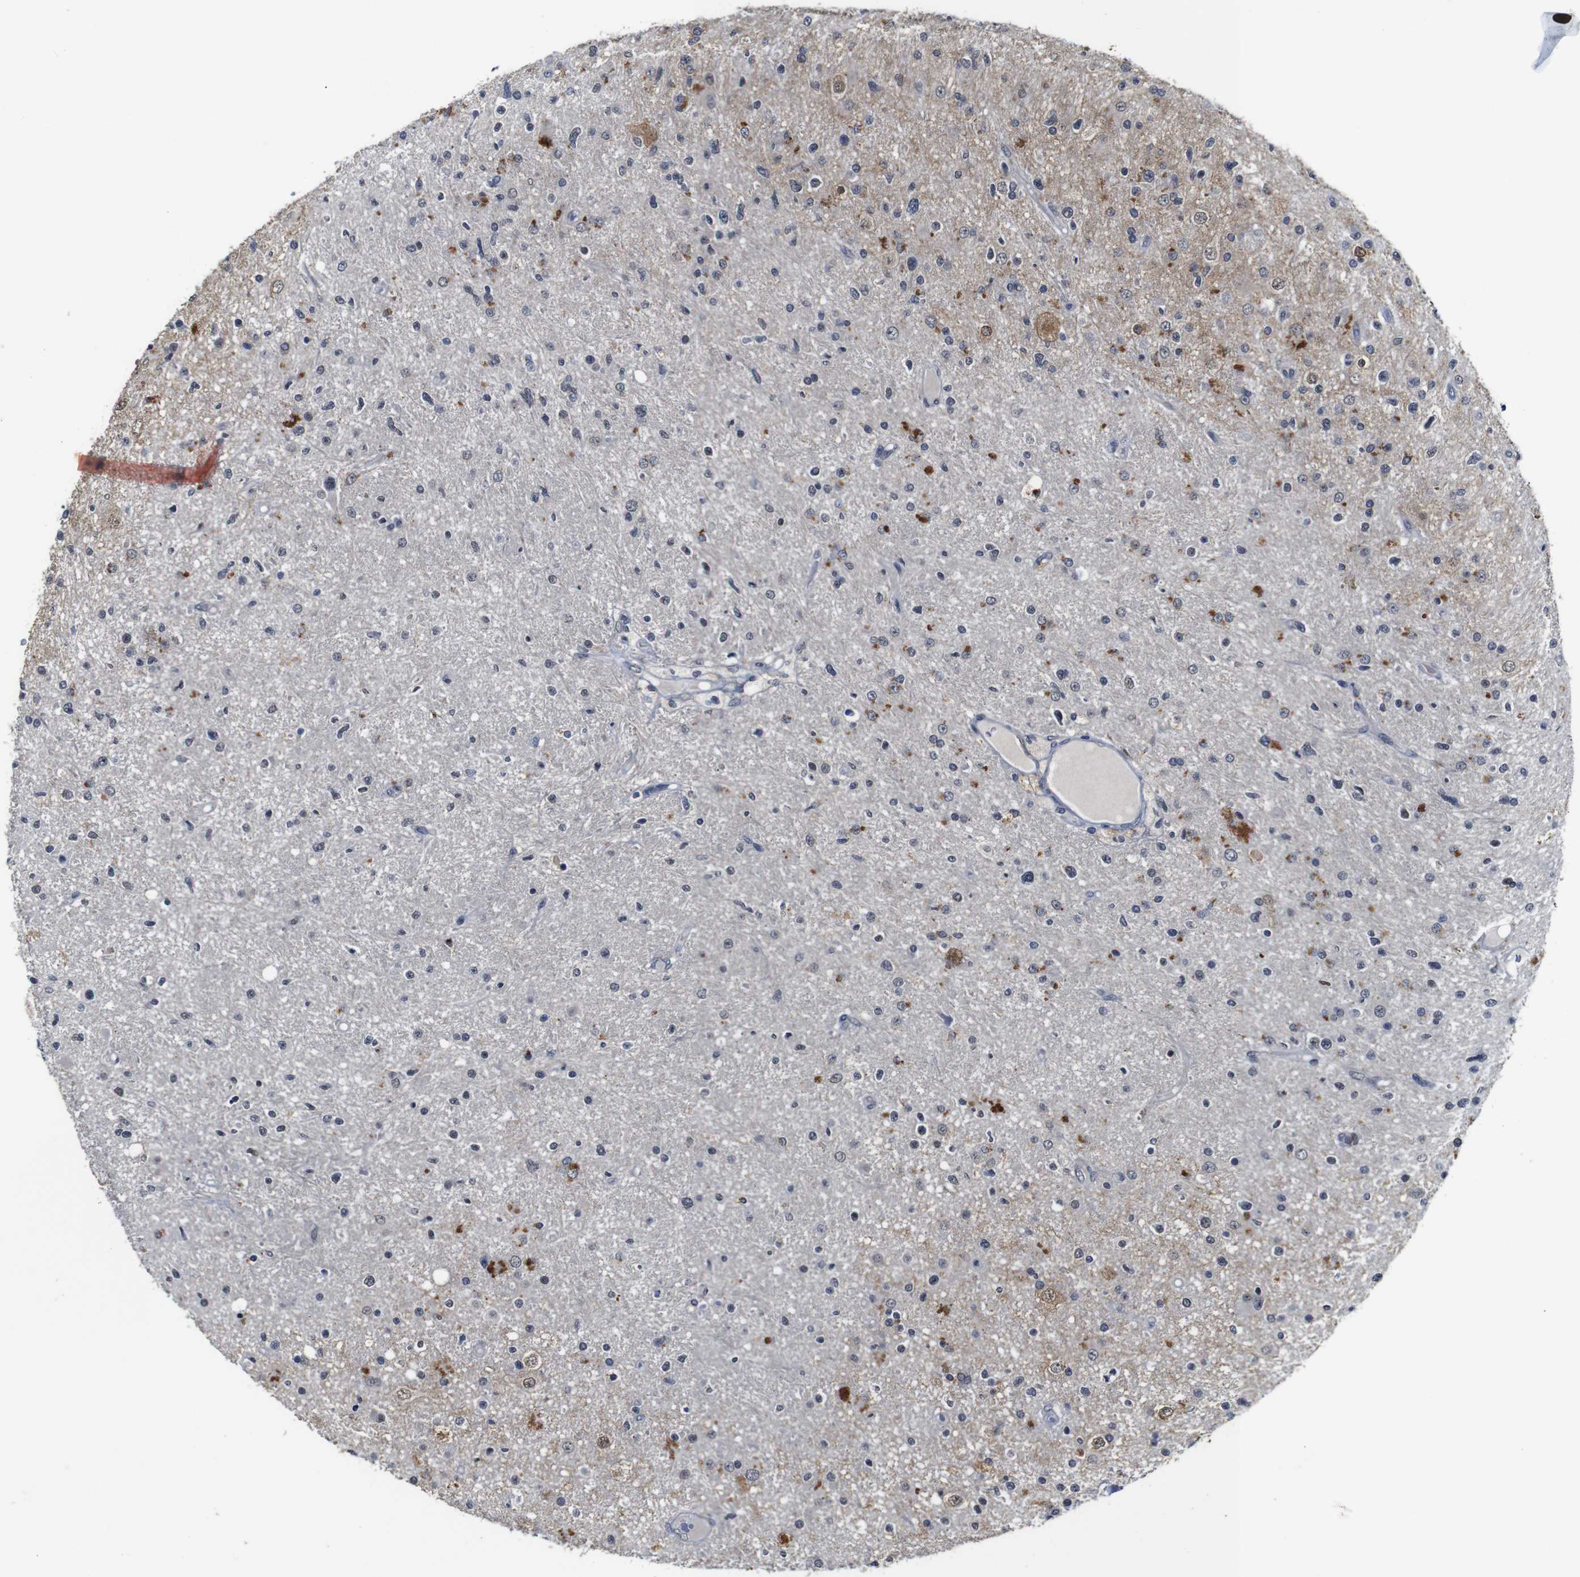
{"staining": {"intensity": "moderate", "quantity": "<25%", "location": "cytoplasmic/membranous"}, "tissue": "glioma", "cell_type": "Tumor cells", "image_type": "cancer", "snomed": [{"axis": "morphology", "description": "Glioma, malignant, High grade"}, {"axis": "topography", "description": "Brain"}], "caption": "Glioma was stained to show a protein in brown. There is low levels of moderate cytoplasmic/membranous expression in approximately <25% of tumor cells.", "gene": "NTRK3", "patient": {"sex": "male", "age": 33}}